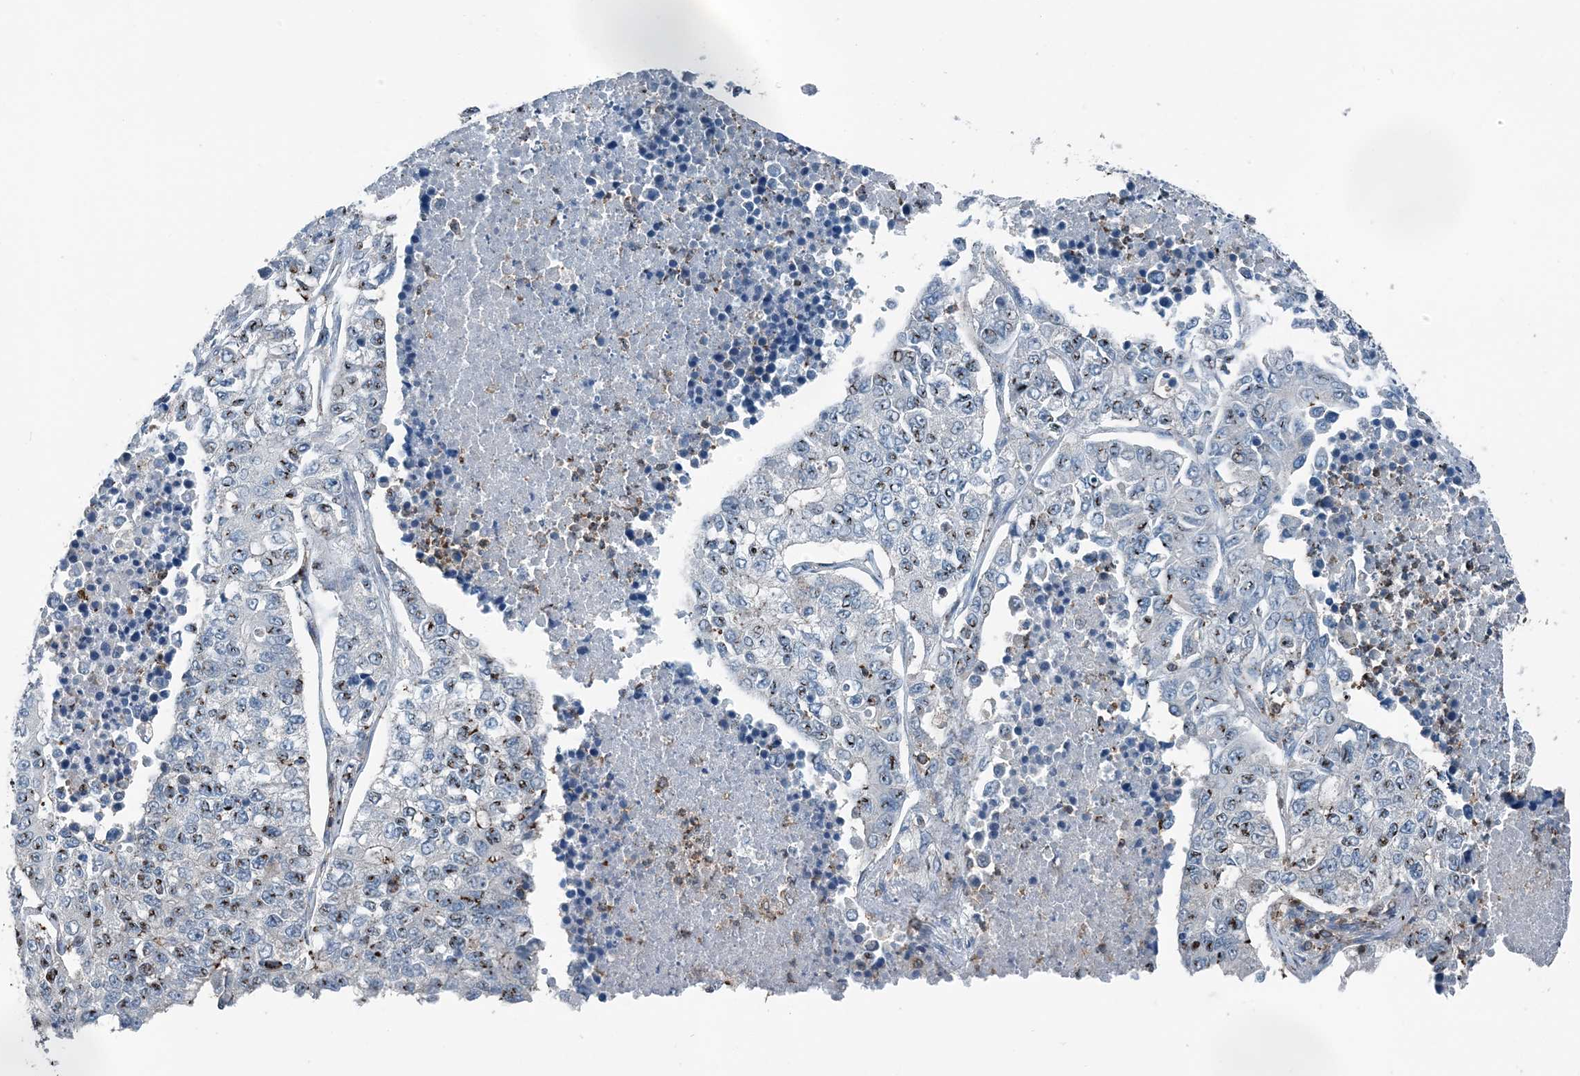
{"staining": {"intensity": "moderate", "quantity": ">75%", "location": "cytoplasmic/membranous"}, "tissue": "lung cancer", "cell_type": "Tumor cells", "image_type": "cancer", "snomed": [{"axis": "morphology", "description": "Adenocarcinoma, NOS"}, {"axis": "topography", "description": "Lung"}], "caption": "A histopathology image showing moderate cytoplasmic/membranous positivity in approximately >75% of tumor cells in lung adenocarcinoma, as visualized by brown immunohistochemical staining.", "gene": "CFL1", "patient": {"sex": "male", "age": 49}}